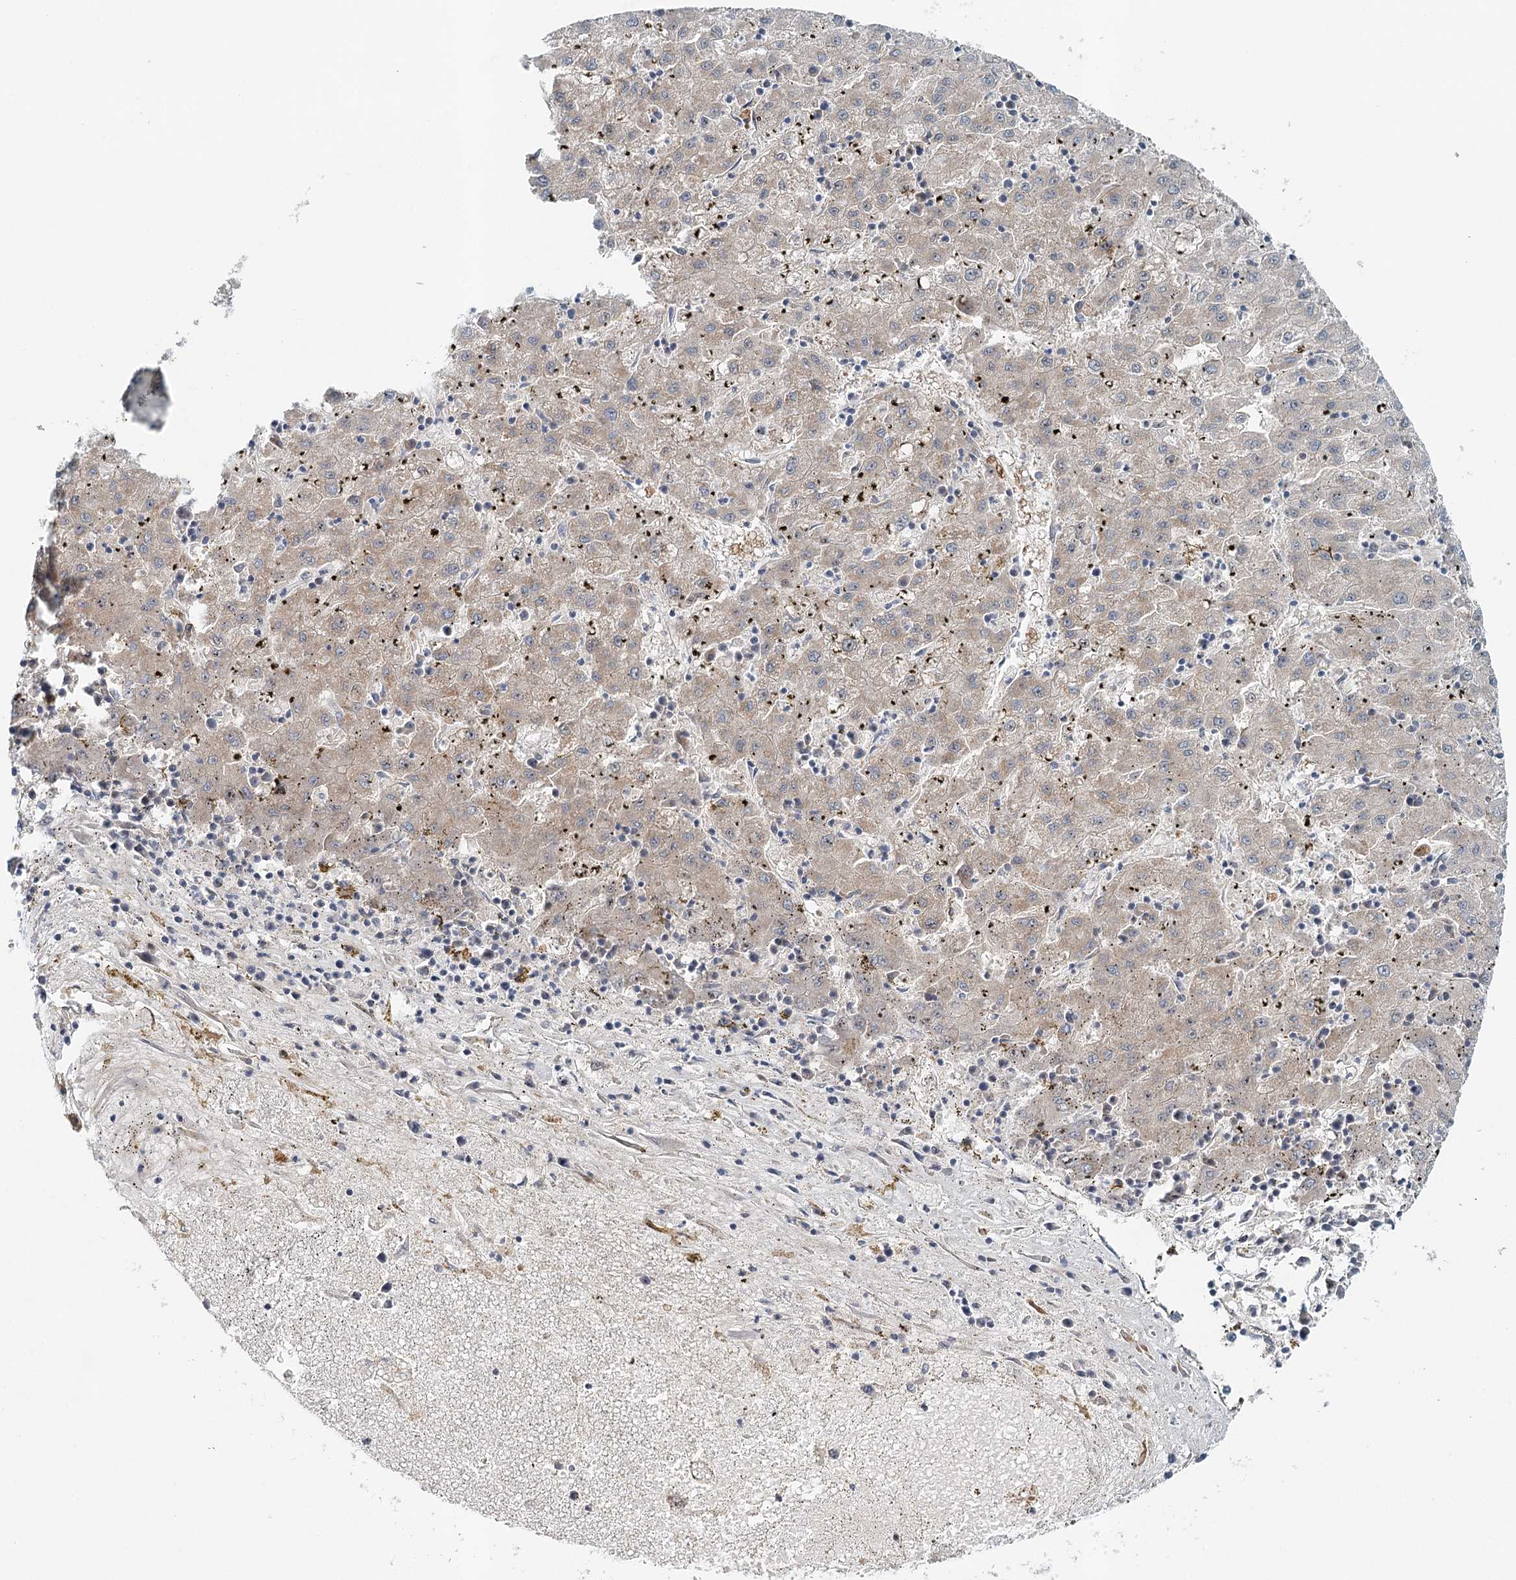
{"staining": {"intensity": "weak", "quantity": "25%-75%", "location": "cytoplasmic/membranous"}, "tissue": "liver cancer", "cell_type": "Tumor cells", "image_type": "cancer", "snomed": [{"axis": "morphology", "description": "Carcinoma, Hepatocellular, NOS"}, {"axis": "topography", "description": "Liver"}], "caption": "About 25%-75% of tumor cells in liver hepatocellular carcinoma exhibit weak cytoplasmic/membranous protein staining as visualized by brown immunohistochemical staining.", "gene": "RBM43", "patient": {"sex": "male", "age": 72}}